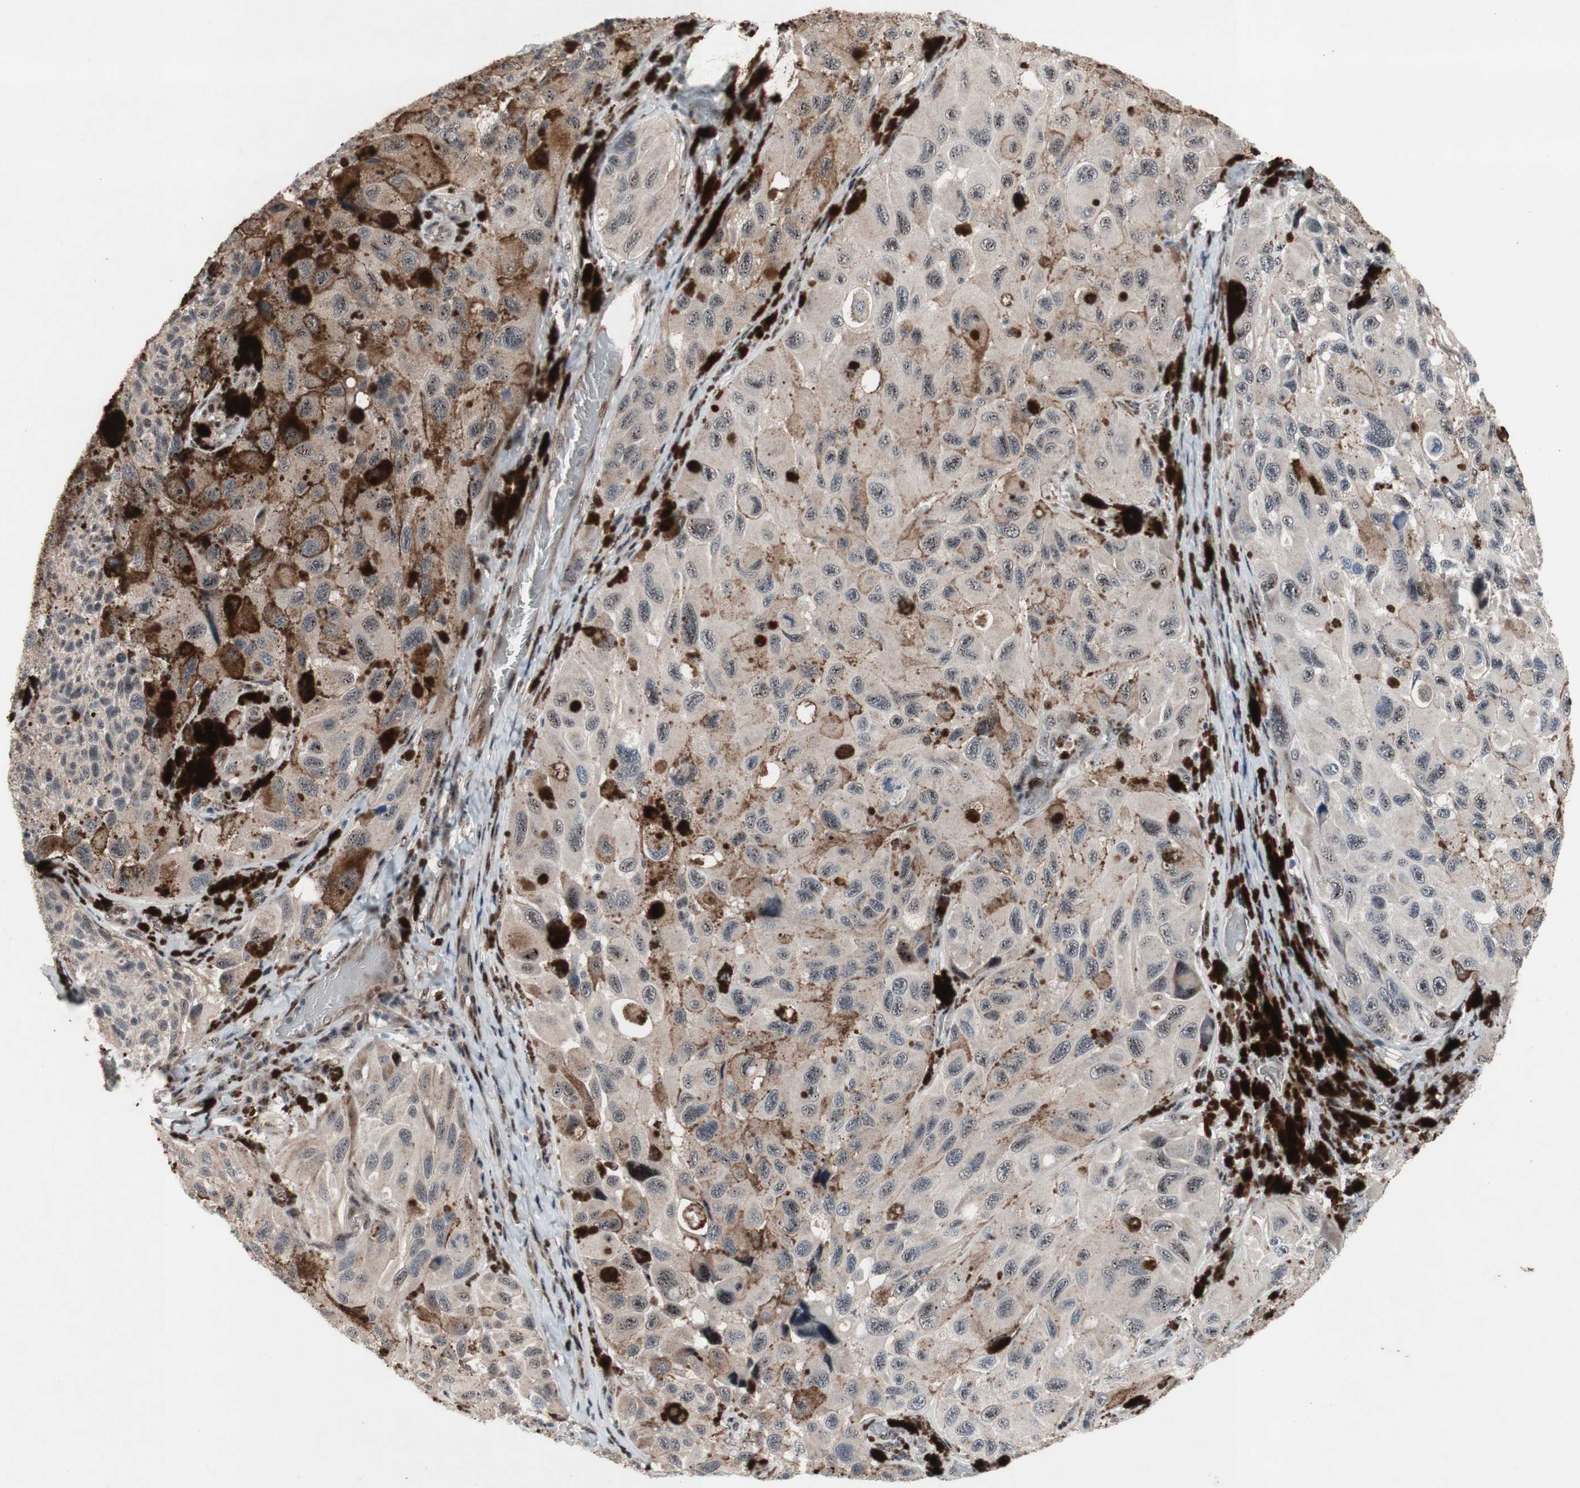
{"staining": {"intensity": "weak", "quantity": "<25%", "location": "nuclear"}, "tissue": "melanoma", "cell_type": "Tumor cells", "image_type": "cancer", "snomed": [{"axis": "morphology", "description": "Malignant melanoma, NOS"}, {"axis": "topography", "description": "Skin"}], "caption": "High power microscopy micrograph of an immunohistochemistry micrograph of melanoma, revealing no significant staining in tumor cells.", "gene": "SOX7", "patient": {"sex": "female", "age": 73}}